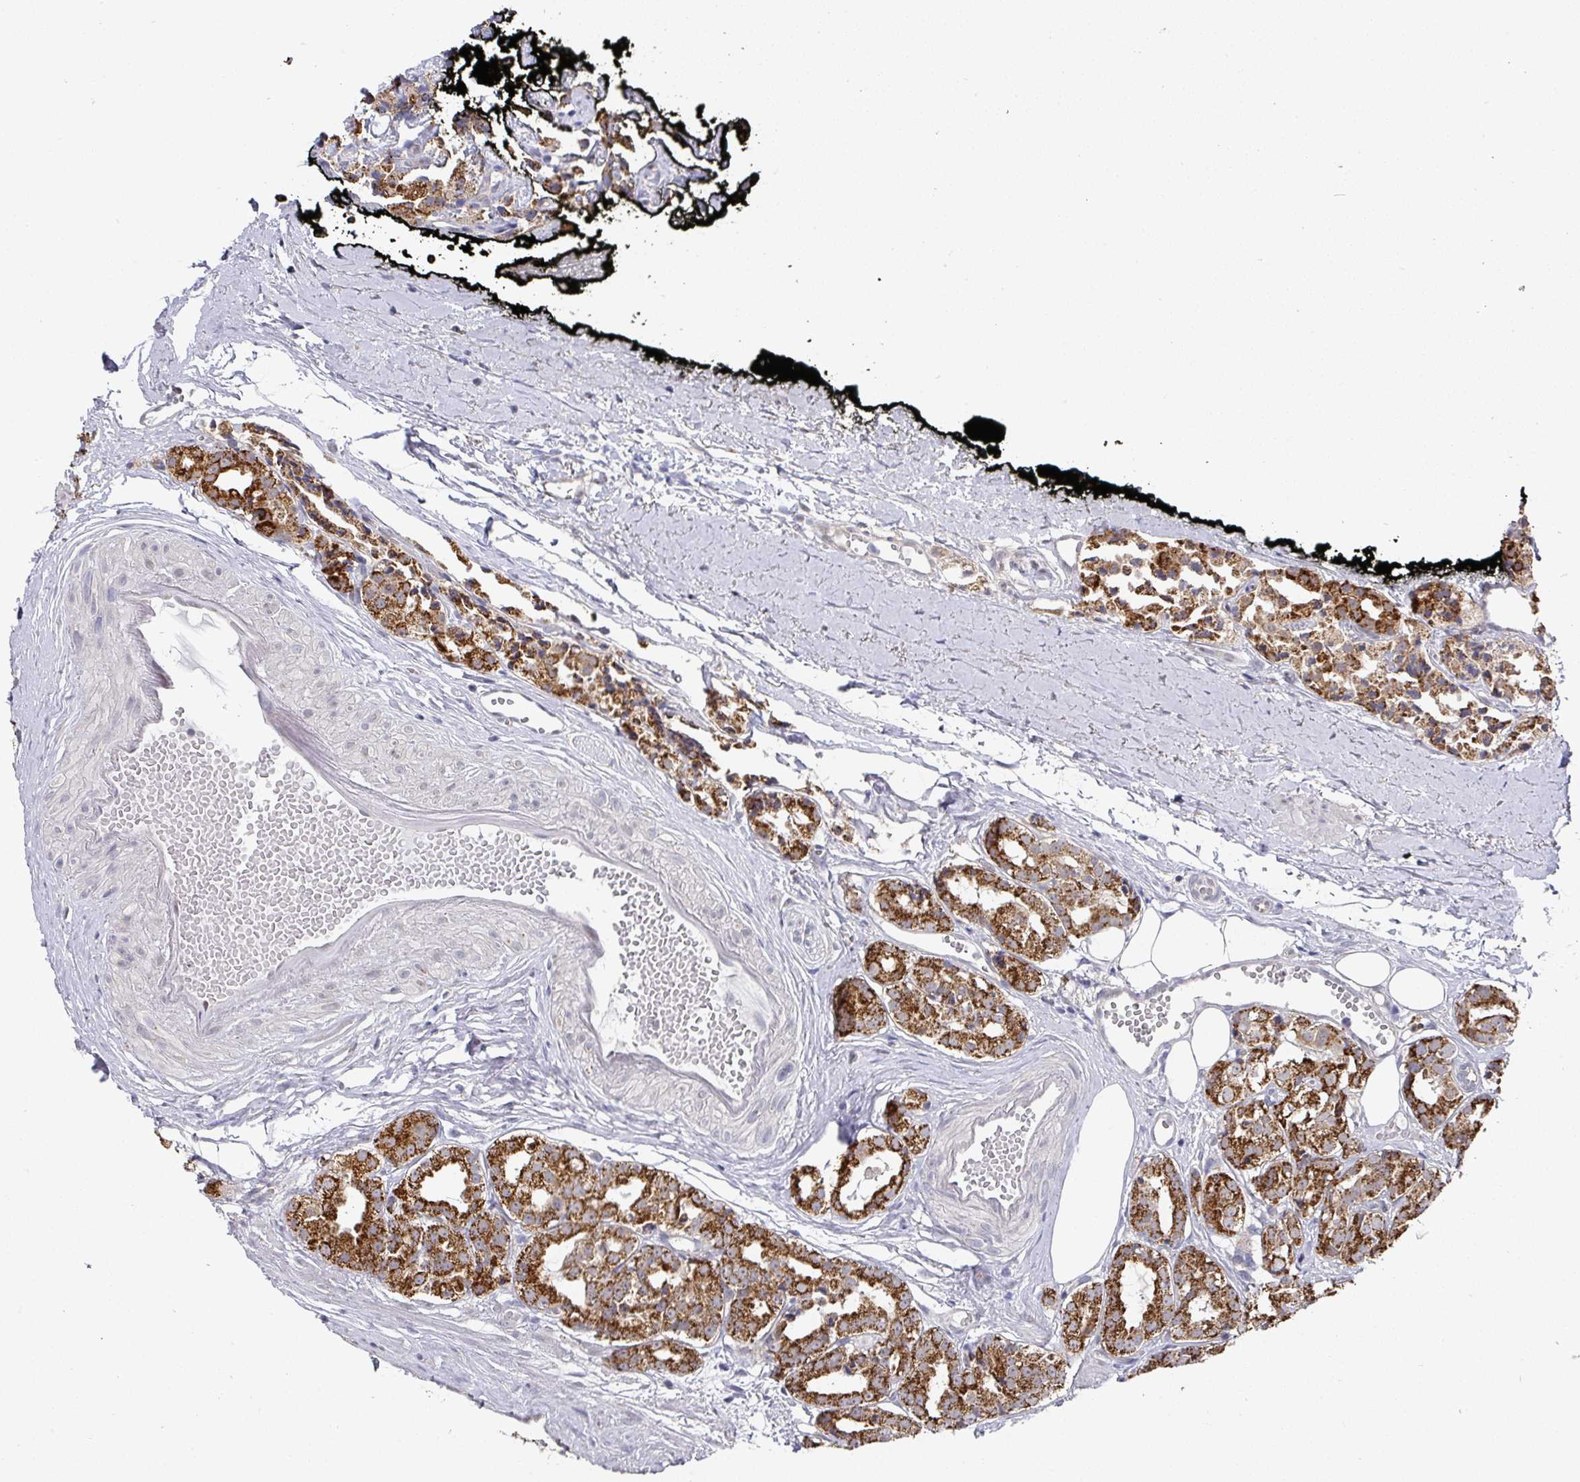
{"staining": {"intensity": "strong", "quantity": "25%-75%", "location": "cytoplasmic/membranous"}, "tissue": "prostate cancer", "cell_type": "Tumor cells", "image_type": "cancer", "snomed": [{"axis": "morphology", "description": "Adenocarcinoma, High grade"}, {"axis": "topography", "description": "Prostate"}], "caption": "This is an image of IHC staining of adenocarcinoma (high-grade) (prostate), which shows strong positivity in the cytoplasmic/membranous of tumor cells.", "gene": "C18orf25", "patient": {"sex": "male", "age": 71}}